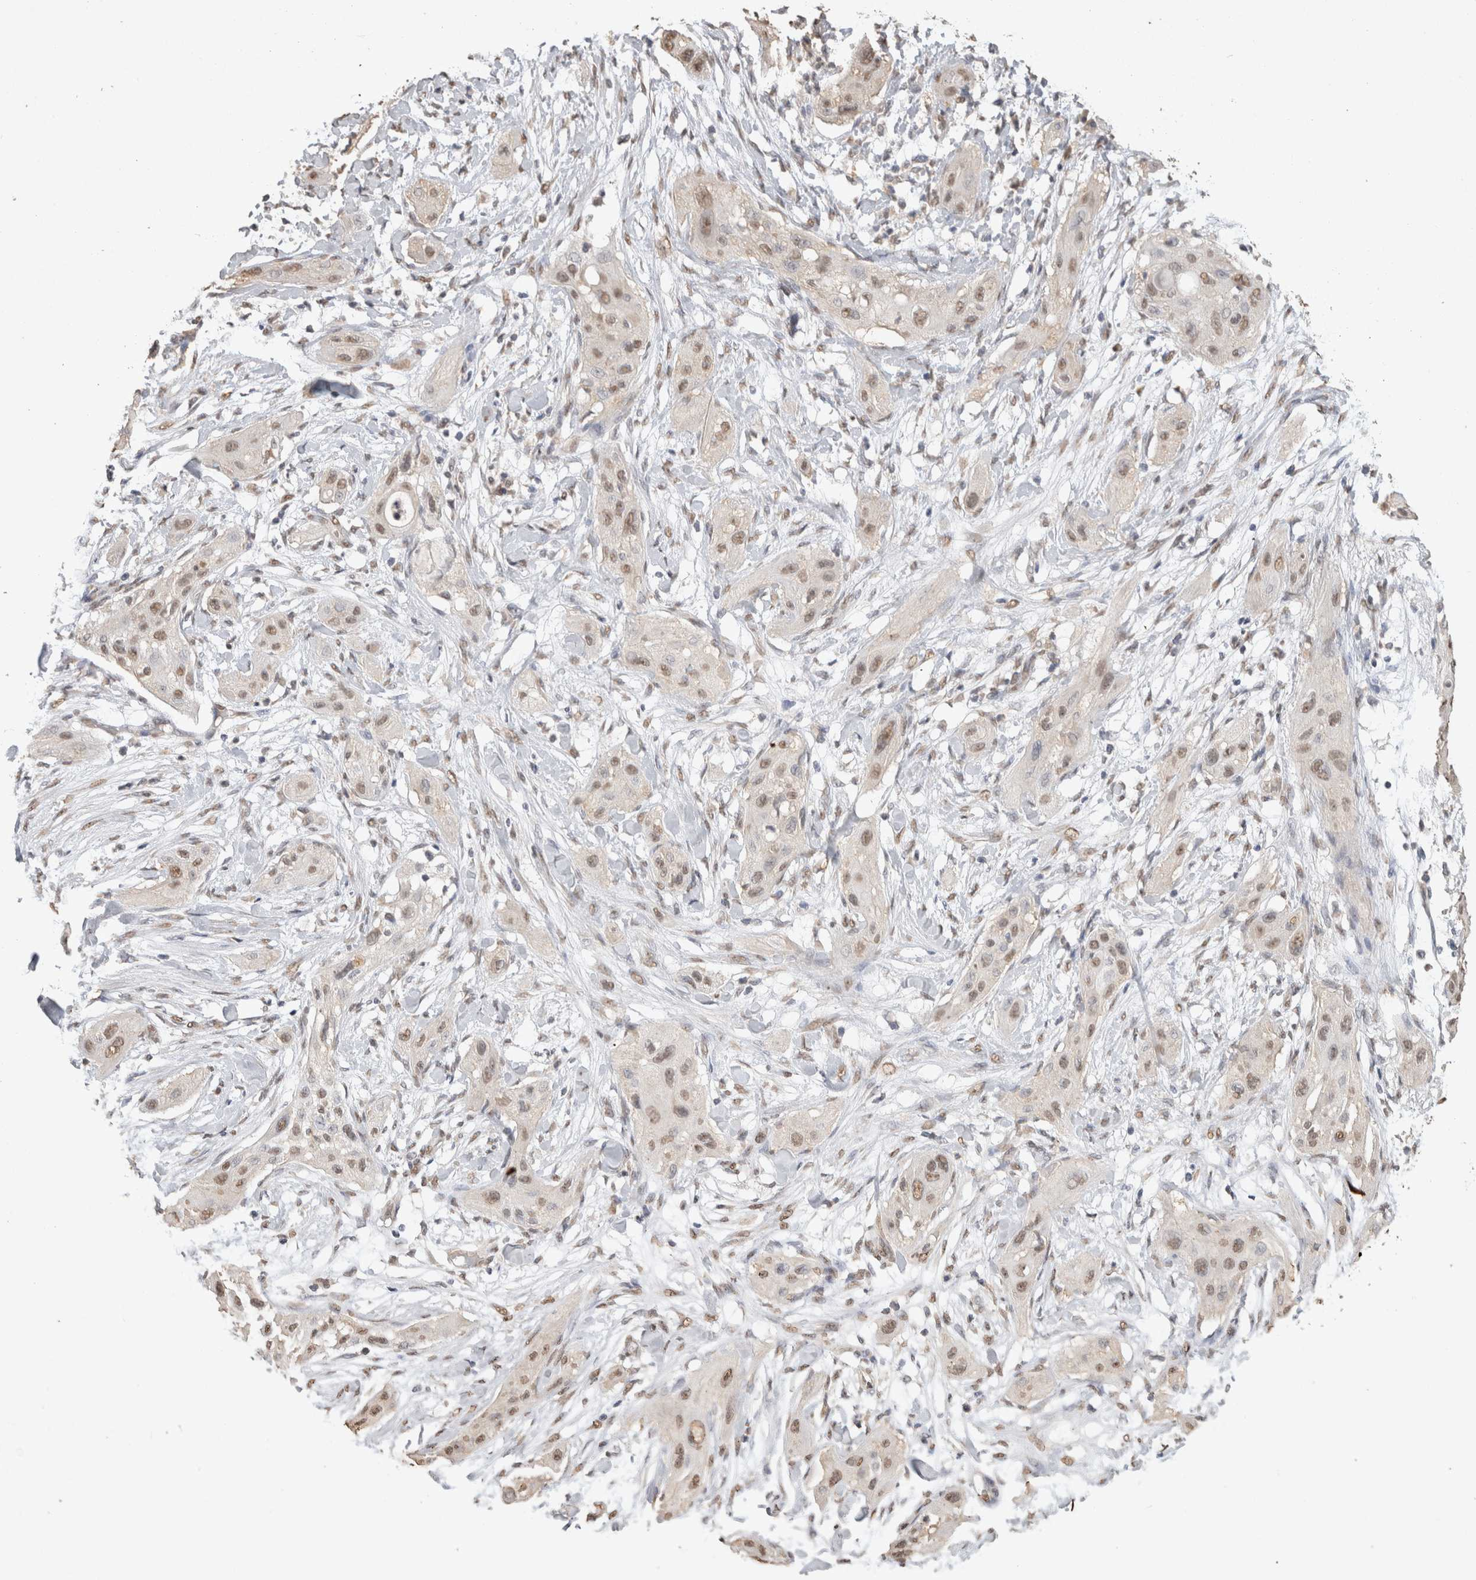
{"staining": {"intensity": "weak", "quantity": ">75%", "location": "nuclear"}, "tissue": "lung cancer", "cell_type": "Tumor cells", "image_type": "cancer", "snomed": [{"axis": "morphology", "description": "Squamous cell carcinoma, NOS"}, {"axis": "topography", "description": "Lung"}], "caption": "Tumor cells show weak nuclear positivity in approximately >75% of cells in lung cancer (squamous cell carcinoma).", "gene": "MLX", "patient": {"sex": "female", "age": 47}}